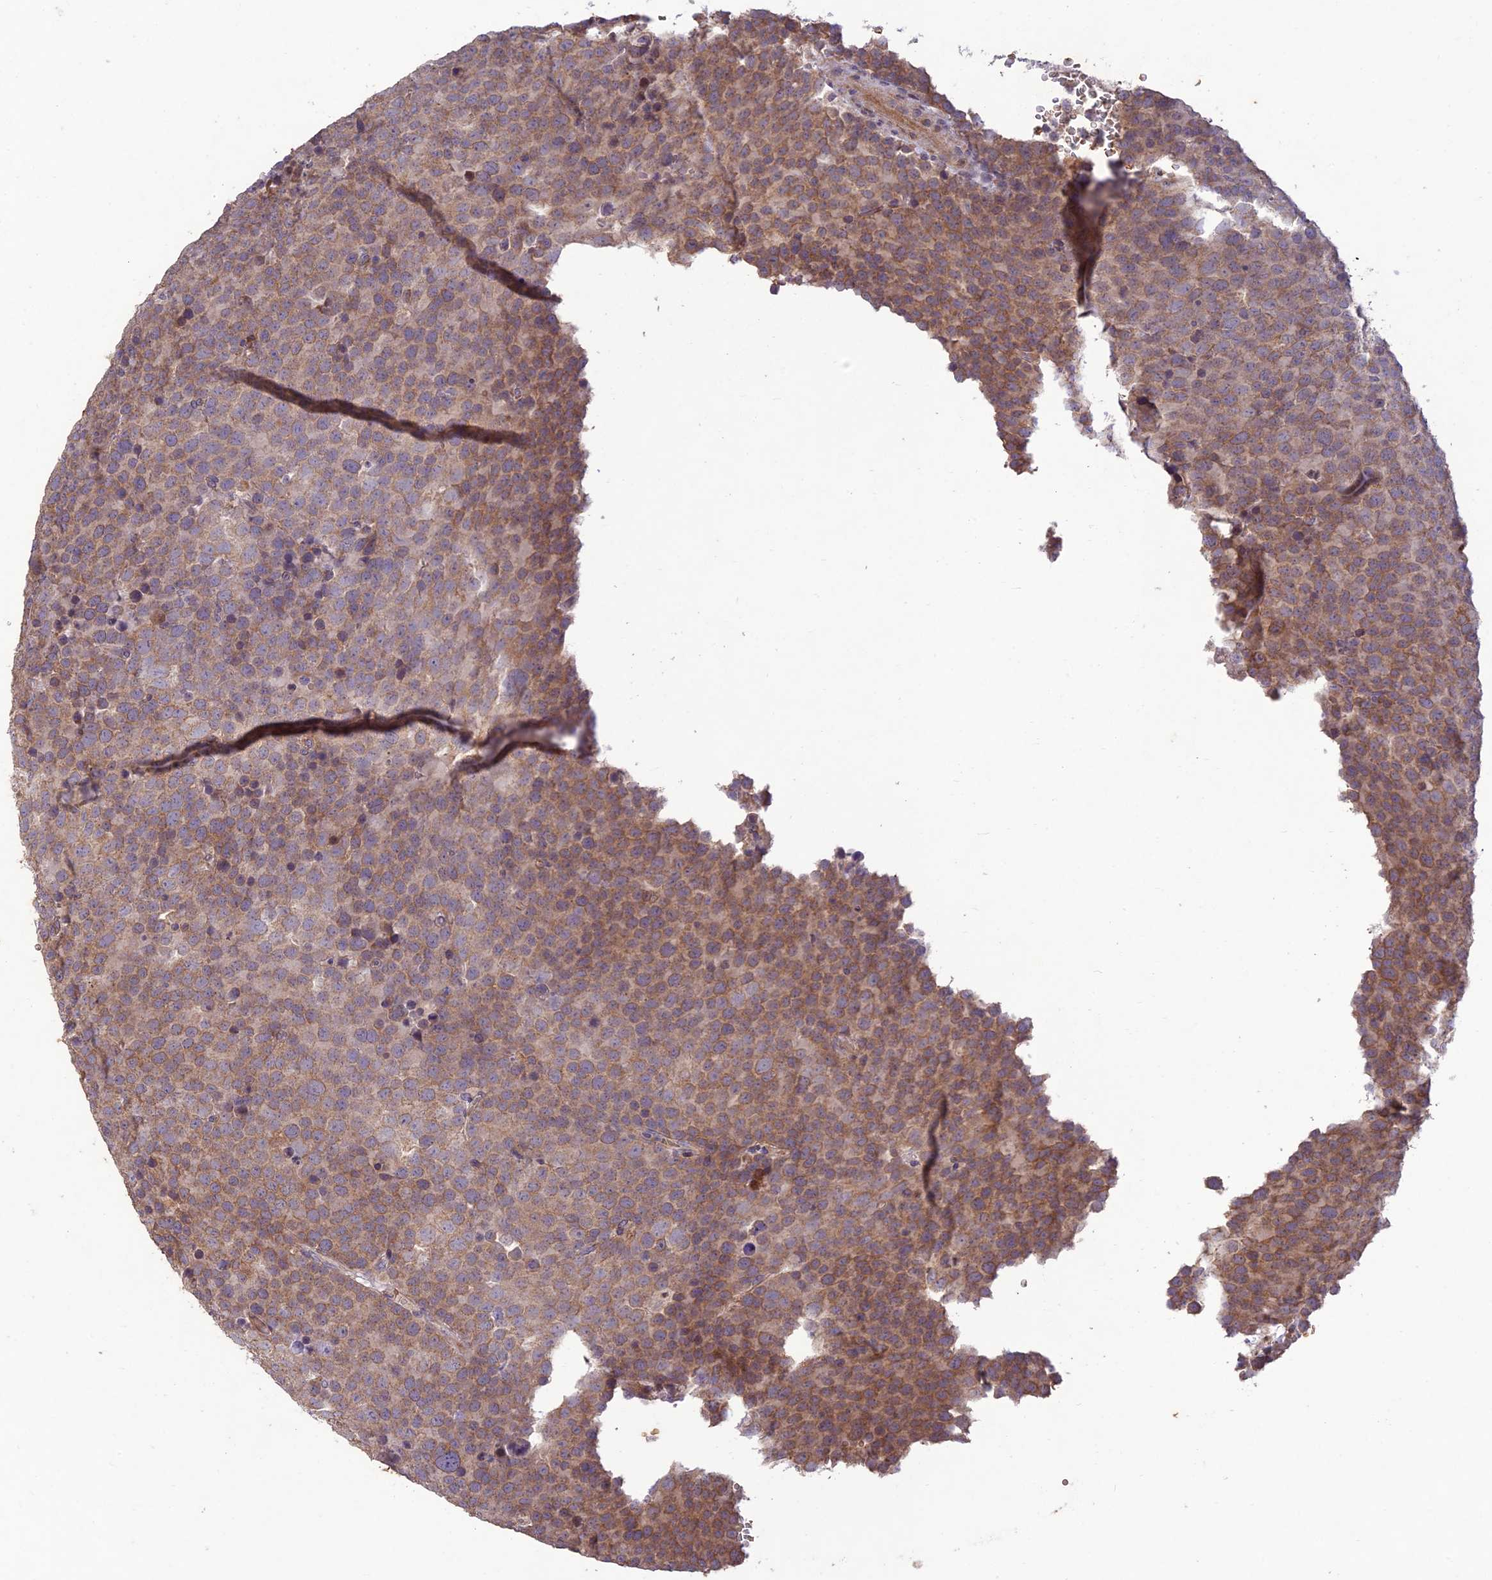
{"staining": {"intensity": "moderate", "quantity": ">75%", "location": "cytoplasmic/membranous"}, "tissue": "testis cancer", "cell_type": "Tumor cells", "image_type": "cancer", "snomed": [{"axis": "morphology", "description": "Seminoma, NOS"}, {"axis": "topography", "description": "Testis"}], "caption": "The image exhibits staining of testis cancer (seminoma), revealing moderate cytoplasmic/membranous protein expression (brown color) within tumor cells.", "gene": "PPP1R11", "patient": {"sex": "male", "age": 71}}